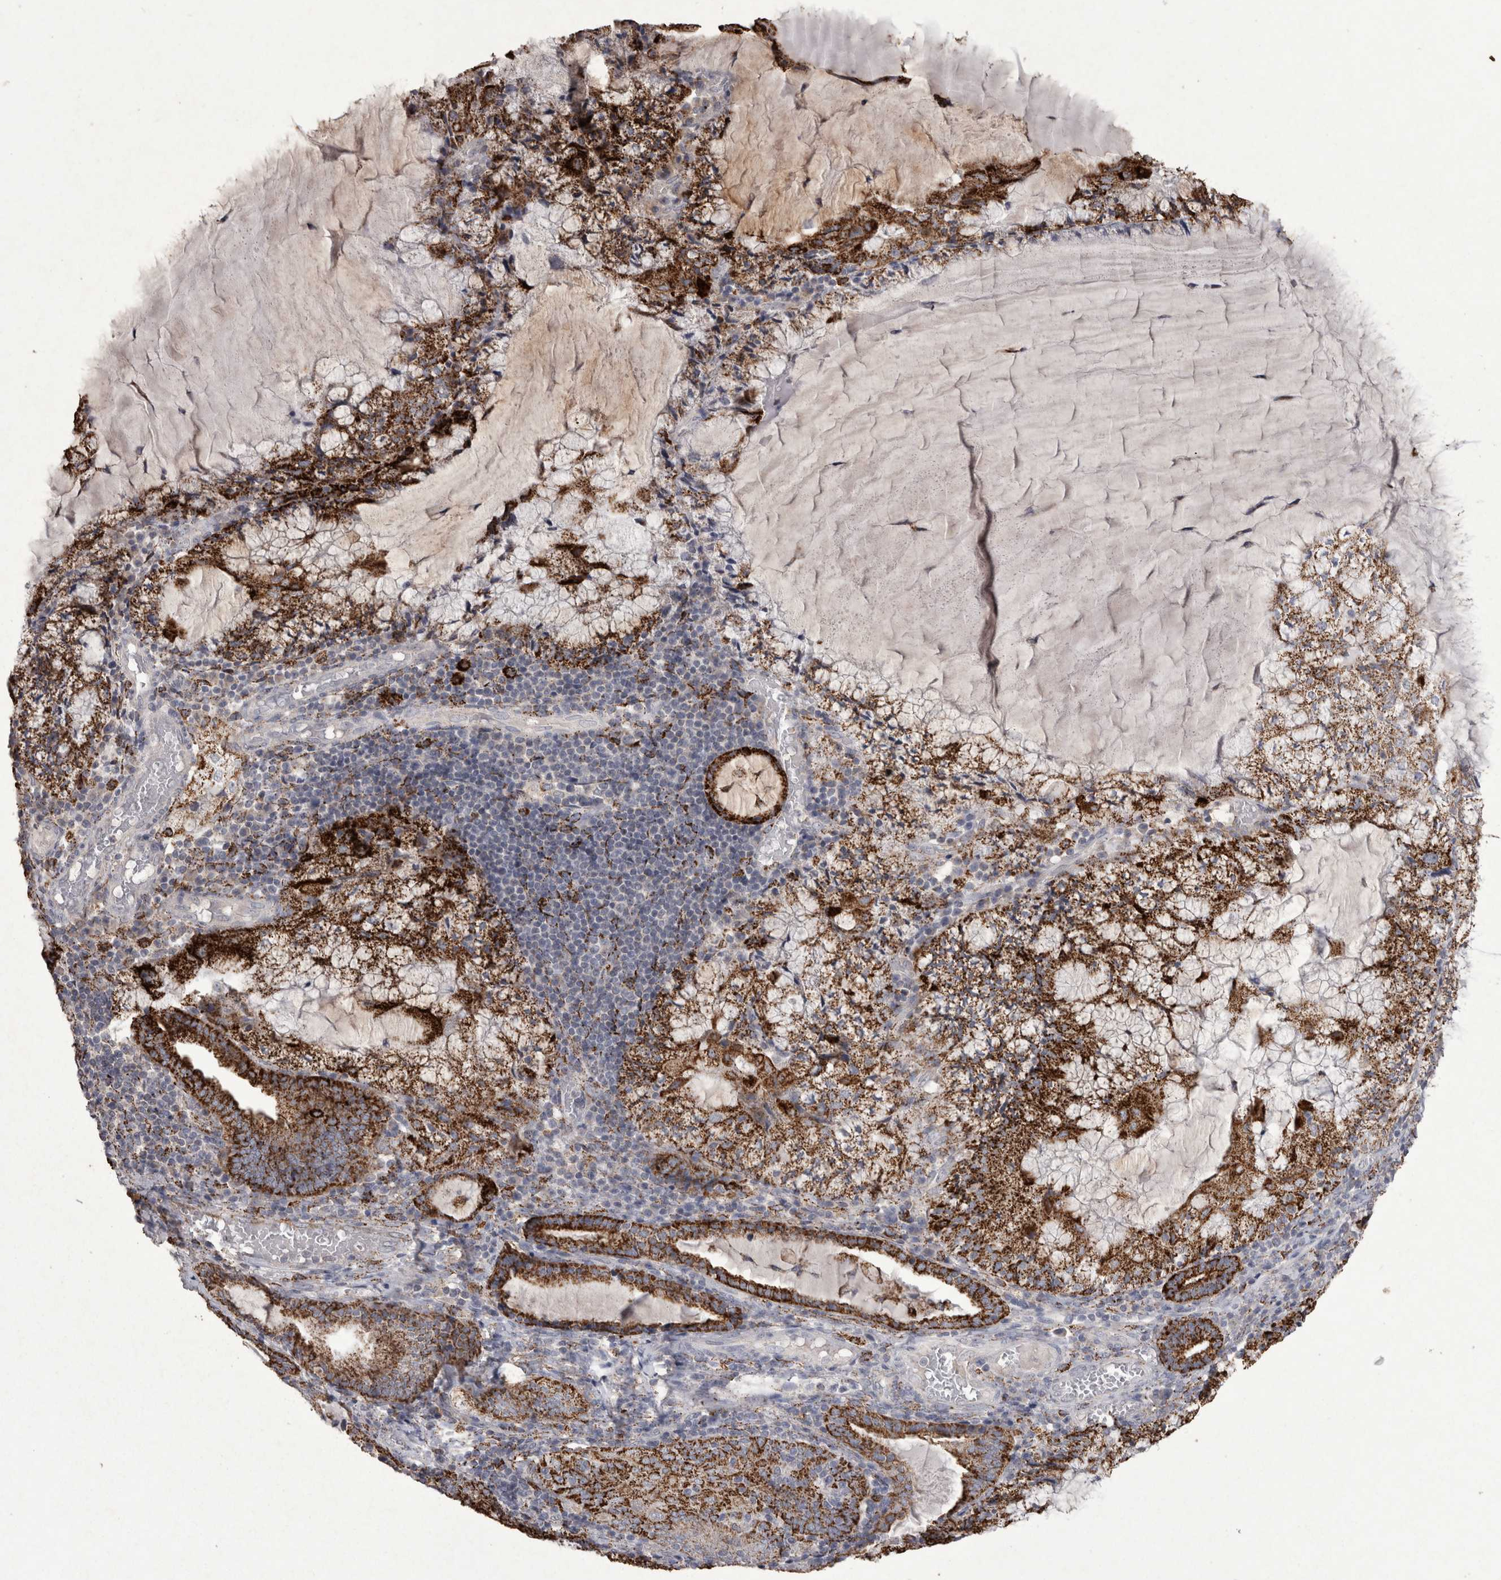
{"staining": {"intensity": "strong", "quantity": ">75%", "location": "cytoplasmic/membranous"}, "tissue": "endometrial cancer", "cell_type": "Tumor cells", "image_type": "cancer", "snomed": [{"axis": "morphology", "description": "Adenocarcinoma, NOS"}, {"axis": "topography", "description": "Endometrium"}], "caption": "Endometrial adenocarcinoma stained with a brown dye shows strong cytoplasmic/membranous positive expression in approximately >75% of tumor cells.", "gene": "DKK3", "patient": {"sex": "female", "age": 81}}